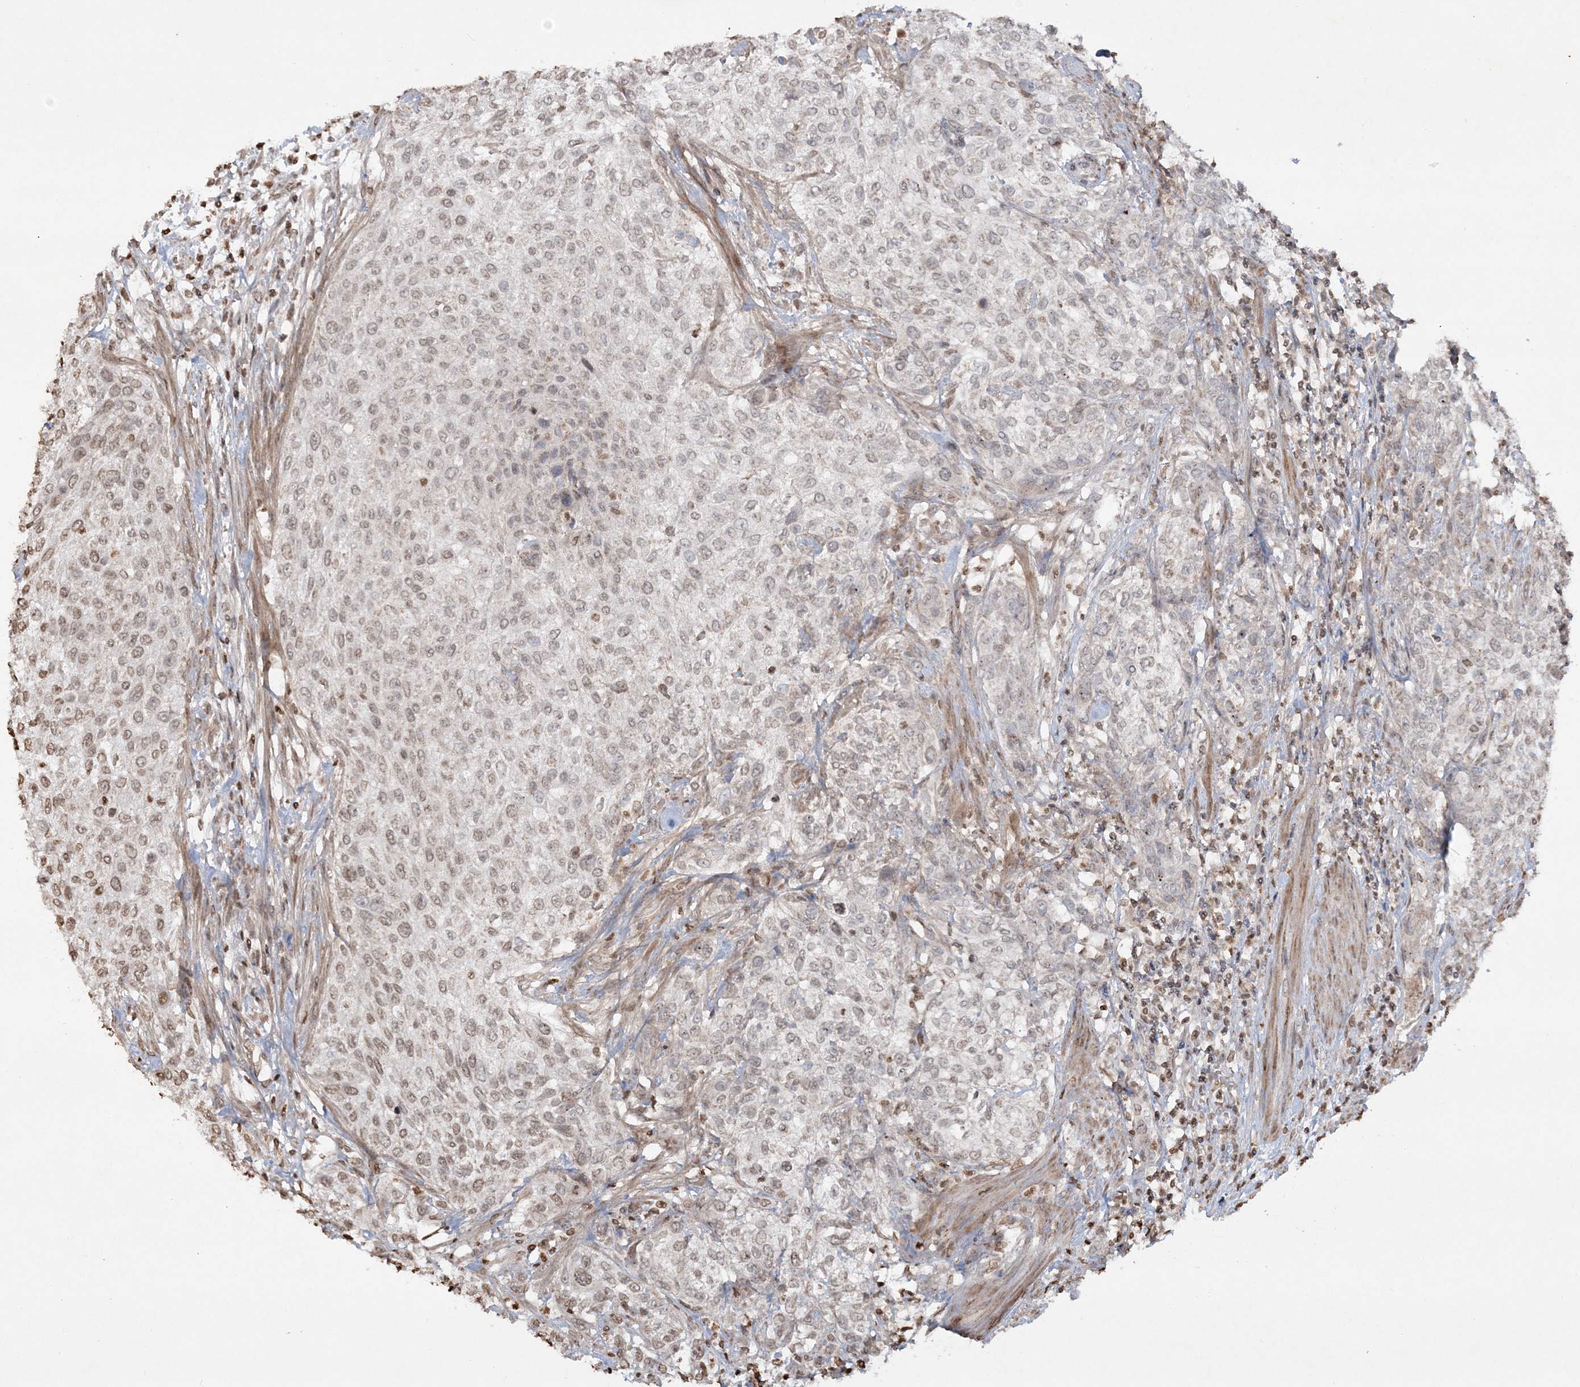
{"staining": {"intensity": "moderate", "quantity": "<25%", "location": "nuclear"}, "tissue": "urothelial cancer", "cell_type": "Tumor cells", "image_type": "cancer", "snomed": [{"axis": "morphology", "description": "Urothelial carcinoma, High grade"}, {"axis": "topography", "description": "Urinary bladder"}], "caption": "An immunohistochemistry (IHC) photomicrograph of neoplastic tissue is shown. Protein staining in brown shows moderate nuclear positivity in urothelial carcinoma (high-grade) within tumor cells.", "gene": "TTC7A", "patient": {"sex": "male", "age": 35}}